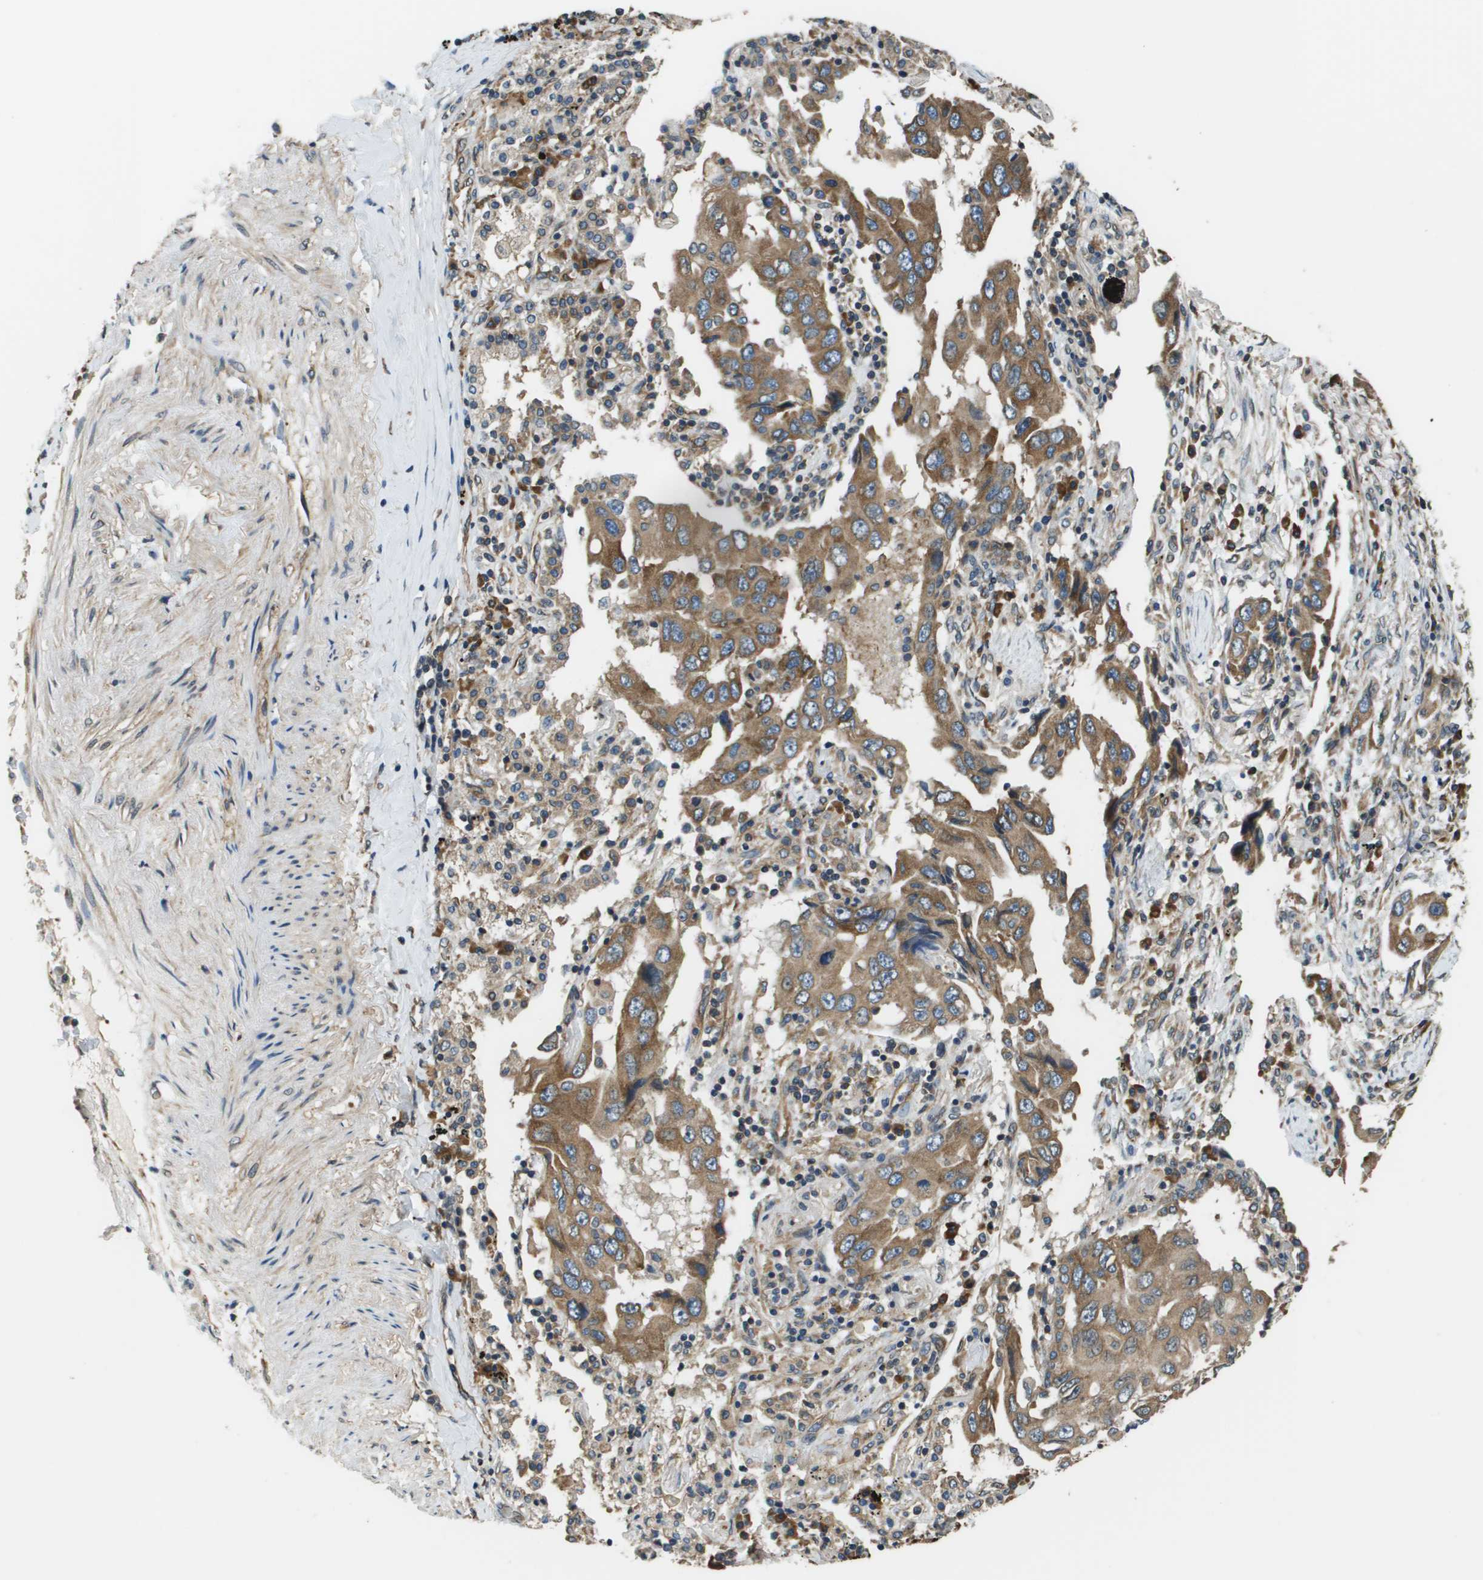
{"staining": {"intensity": "moderate", "quantity": ">75%", "location": "cytoplasmic/membranous"}, "tissue": "lung cancer", "cell_type": "Tumor cells", "image_type": "cancer", "snomed": [{"axis": "morphology", "description": "Adenocarcinoma, NOS"}, {"axis": "topography", "description": "Lung"}], "caption": "Tumor cells display medium levels of moderate cytoplasmic/membranous staining in approximately >75% of cells in human lung cancer (adenocarcinoma). The protein of interest is shown in brown color, while the nuclei are stained blue.", "gene": "SEC62", "patient": {"sex": "female", "age": 65}}